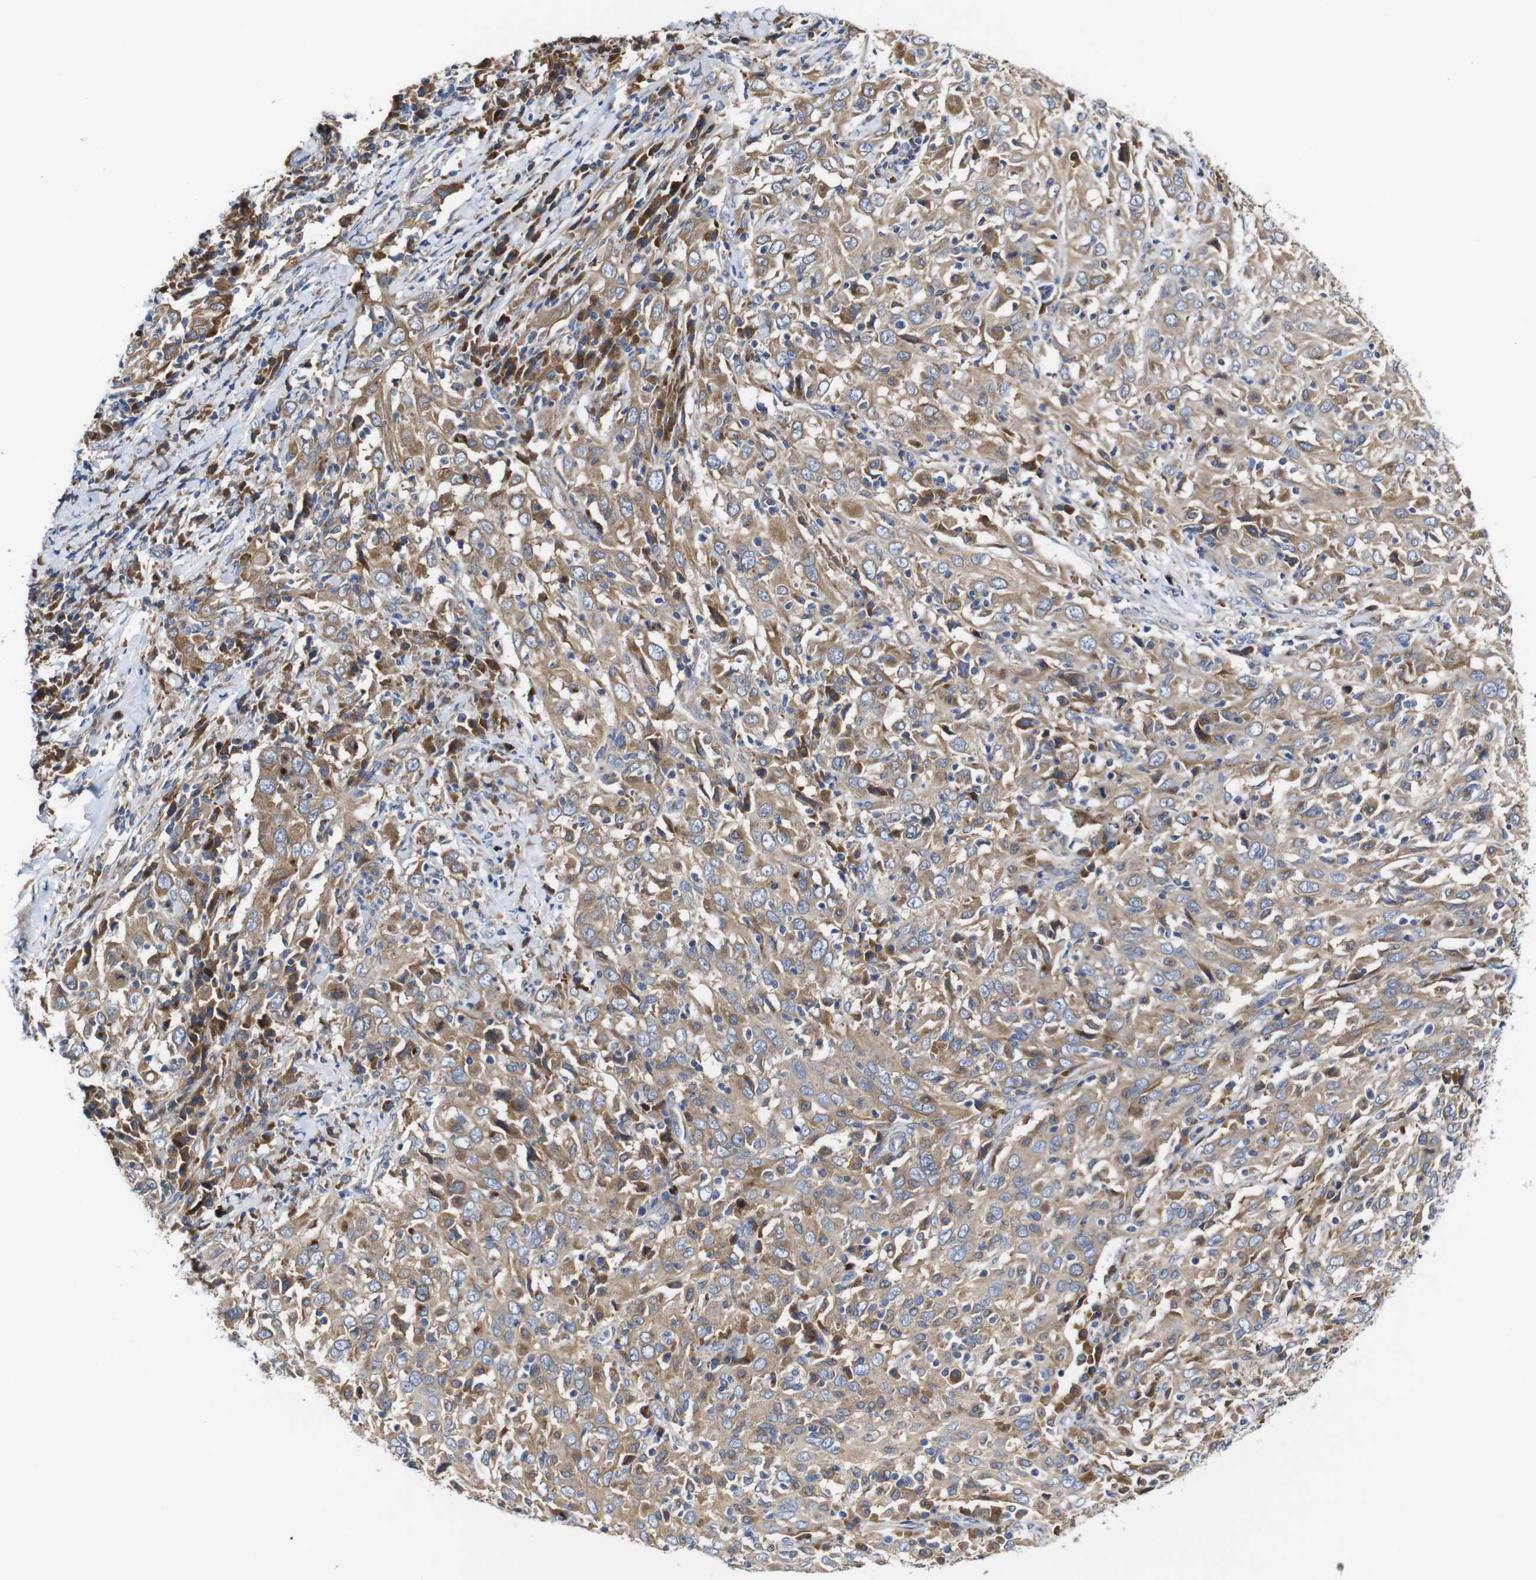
{"staining": {"intensity": "moderate", "quantity": "<25%", "location": "cytoplasmic/membranous"}, "tissue": "cervical cancer", "cell_type": "Tumor cells", "image_type": "cancer", "snomed": [{"axis": "morphology", "description": "Squamous cell carcinoma, NOS"}, {"axis": "topography", "description": "Cervix"}], "caption": "This is a micrograph of IHC staining of cervical cancer (squamous cell carcinoma), which shows moderate expression in the cytoplasmic/membranous of tumor cells.", "gene": "CLCC1", "patient": {"sex": "female", "age": 46}}